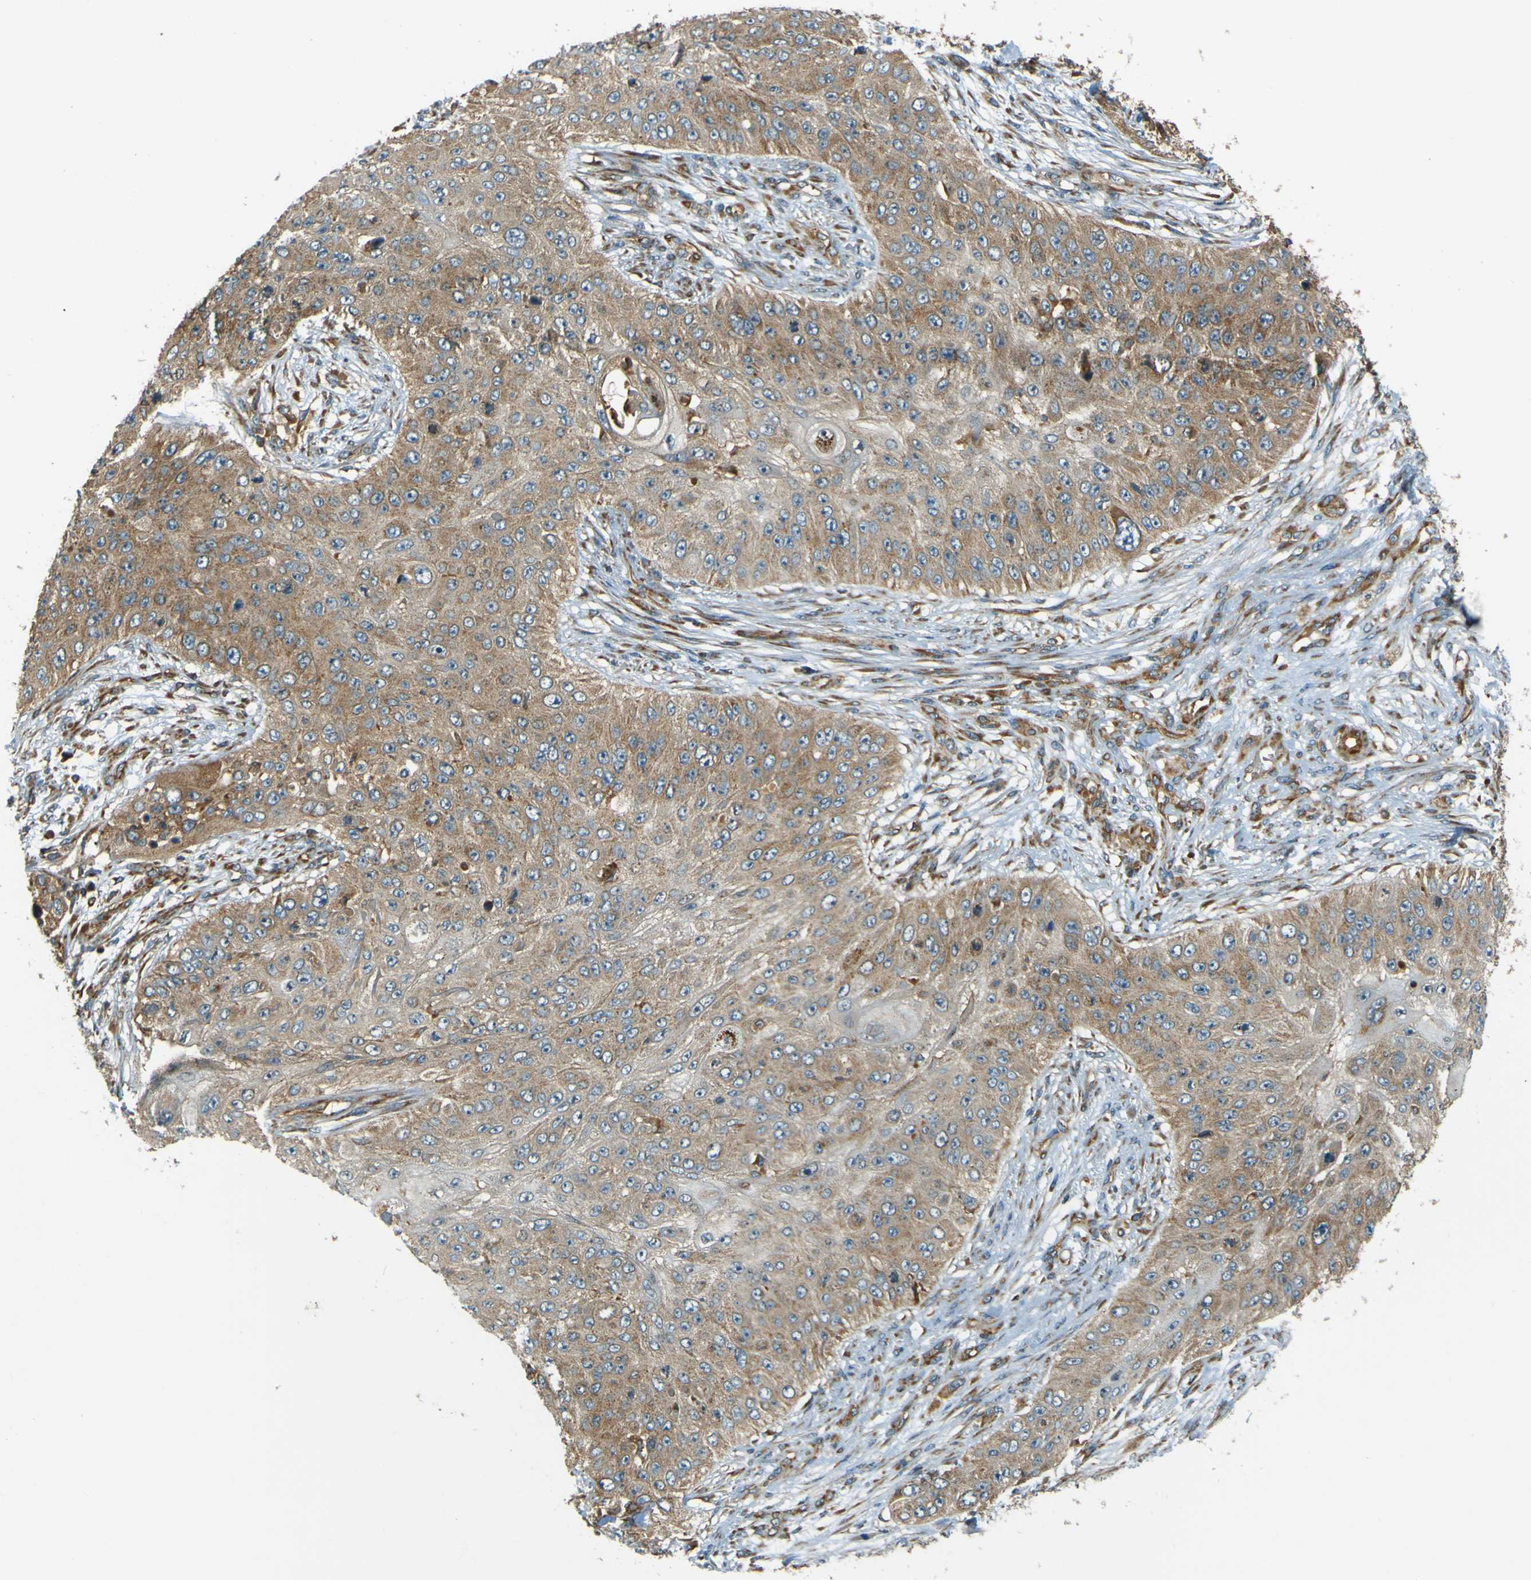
{"staining": {"intensity": "moderate", "quantity": ">75%", "location": "cytoplasmic/membranous"}, "tissue": "skin cancer", "cell_type": "Tumor cells", "image_type": "cancer", "snomed": [{"axis": "morphology", "description": "Squamous cell carcinoma, NOS"}, {"axis": "topography", "description": "Skin"}], "caption": "This is an image of IHC staining of skin cancer (squamous cell carcinoma), which shows moderate positivity in the cytoplasmic/membranous of tumor cells.", "gene": "DNAJC5", "patient": {"sex": "female", "age": 80}}